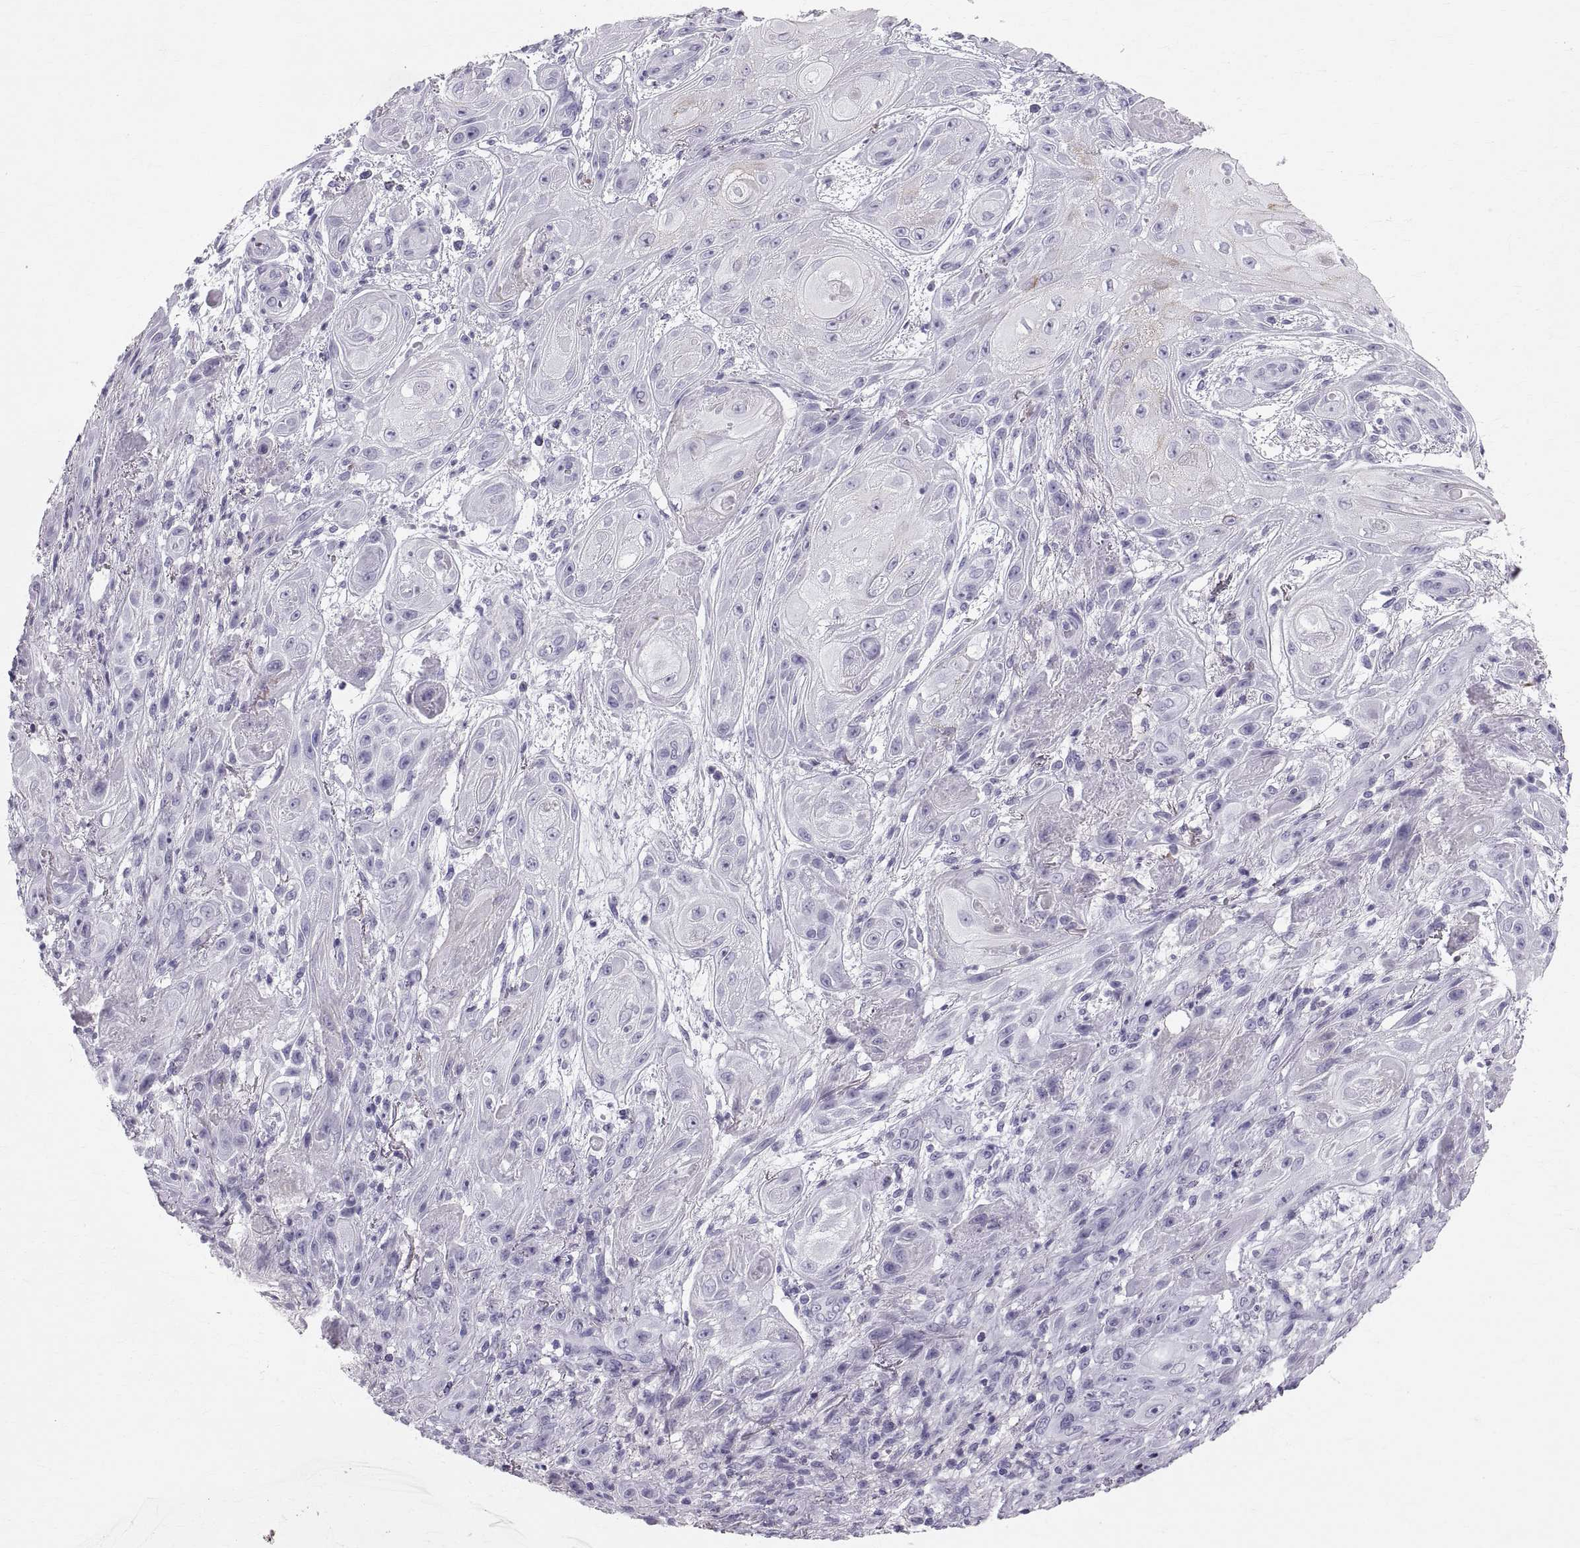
{"staining": {"intensity": "negative", "quantity": "none", "location": "none"}, "tissue": "skin cancer", "cell_type": "Tumor cells", "image_type": "cancer", "snomed": [{"axis": "morphology", "description": "Squamous cell carcinoma, NOS"}, {"axis": "topography", "description": "Skin"}], "caption": "This micrograph is of skin squamous cell carcinoma stained with immunohistochemistry (IHC) to label a protein in brown with the nuclei are counter-stained blue. There is no positivity in tumor cells. (DAB immunohistochemistry (IHC) with hematoxylin counter stain).", "gene": "SLC22A6", "patient": {"sex": "male", "age": 62}}